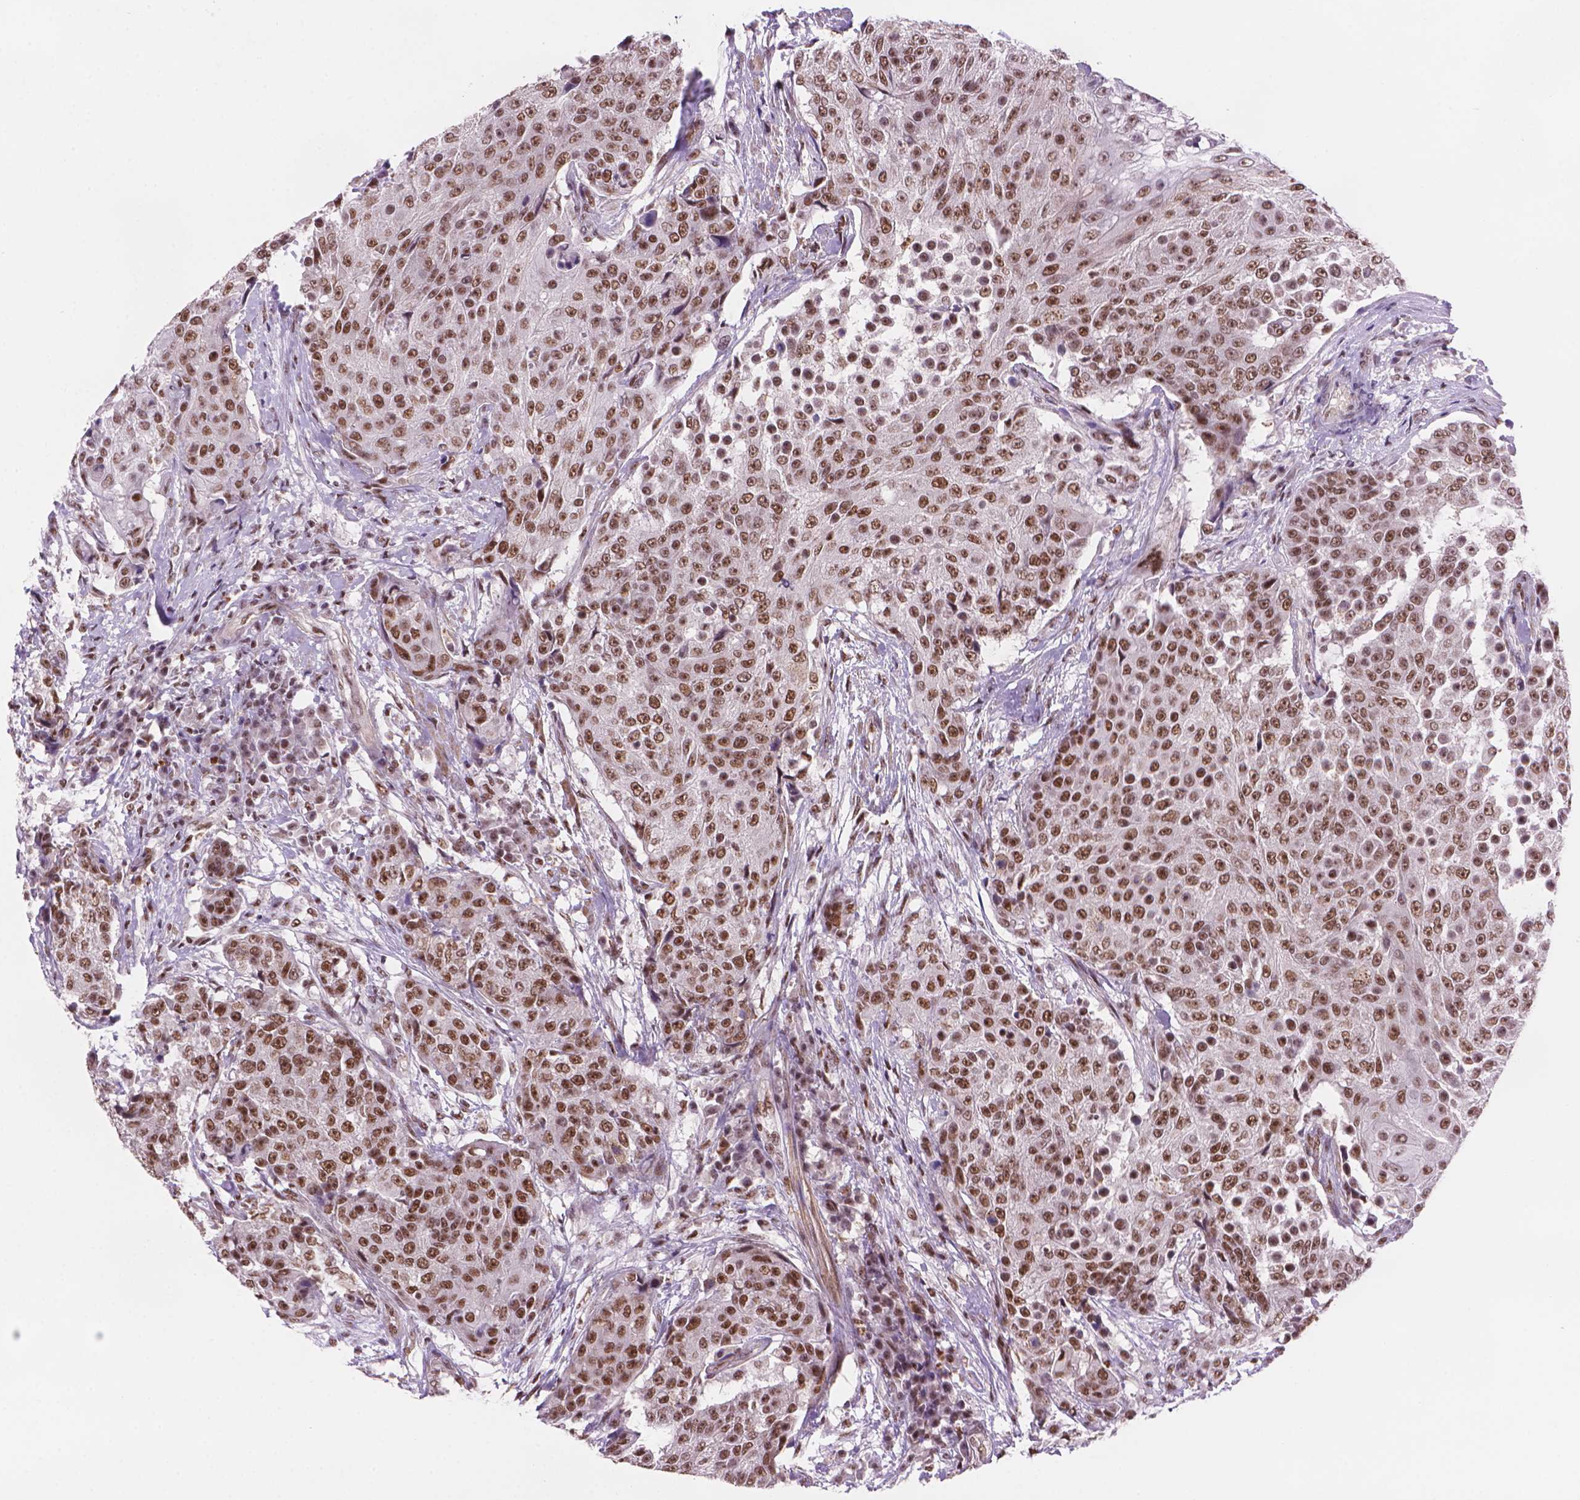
{"staining": {"intensity": "moderate", "quantity": ">75%", "location": "nuclear"}, "tissue": "urothelial cancer", "cell_type": "Tumor cells", "image_type": "cancer", "snomed": [{"axis": "morphology", "description": "Urothelial carcinoma, High grade"}, {"axis": "topography", "description": "Urinary bladder"}], "caption": "DAB (3,3'-diaminobenzidine) immunohistochemical staining of high-grade urothelial carcinoma reveals moderate nuclear protein expression in about >75% of tumor cells.", "gene": "UBN1", "patient": {"sex": "female", "age": 63}}